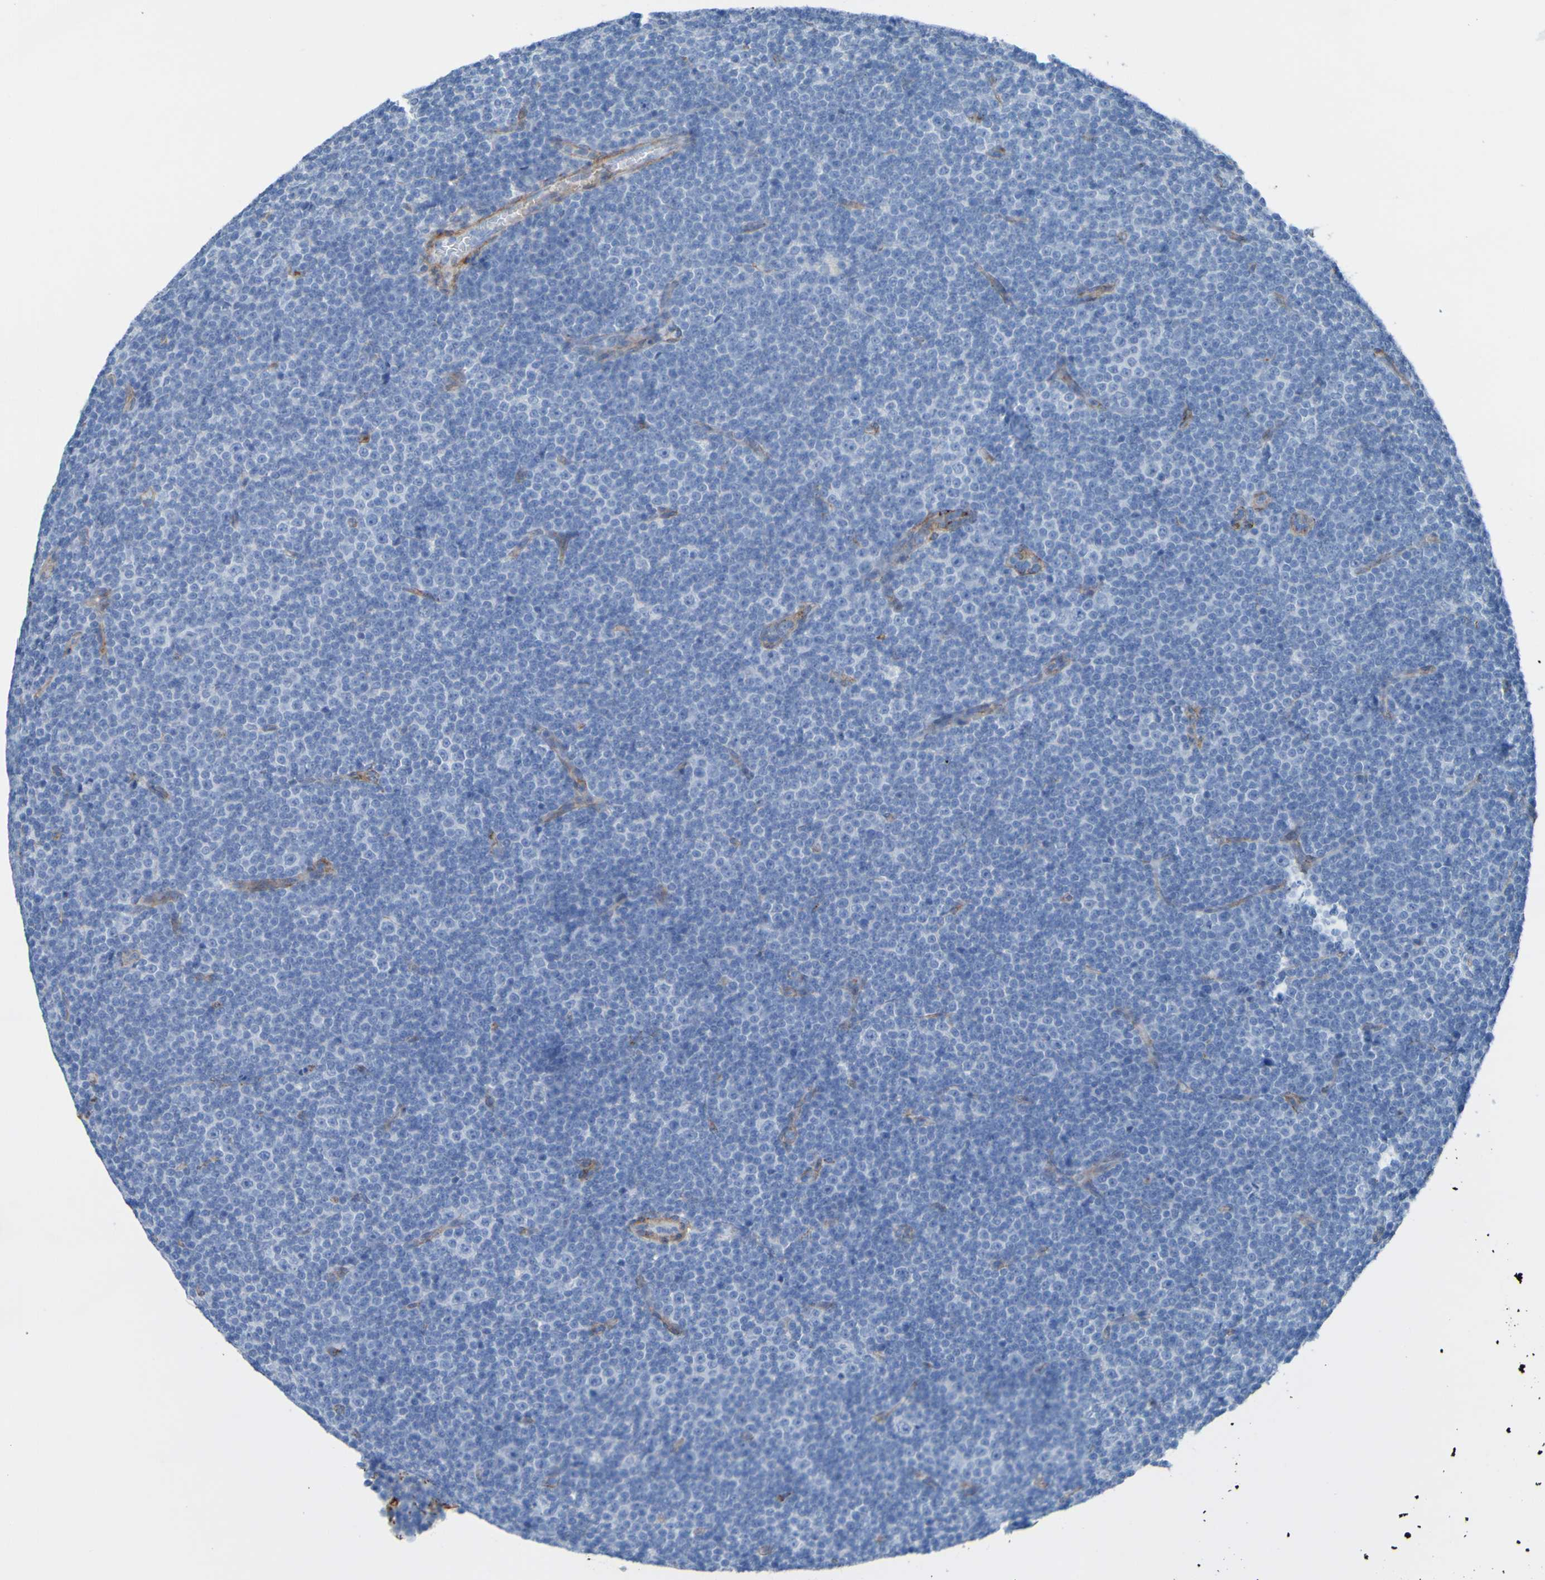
{"staining": {"intensity": "negative", "quantity": "none", "location": "none"}, "tissue": "lymphoma", "cell_type": "Tumor cells", "image_type": "cancer", "snomed": [{"axis": "morphology", "description": "Malignant lymphoma, non-Hodgkin's type, Low grade"}, {"axis": "topography", "description": "Lymph node"}], "caption": "Tumor cells are negative for protein expression in human lymphoma.", "gene": "COL4A2", "patient": {"sex": "female", "age": 67}}